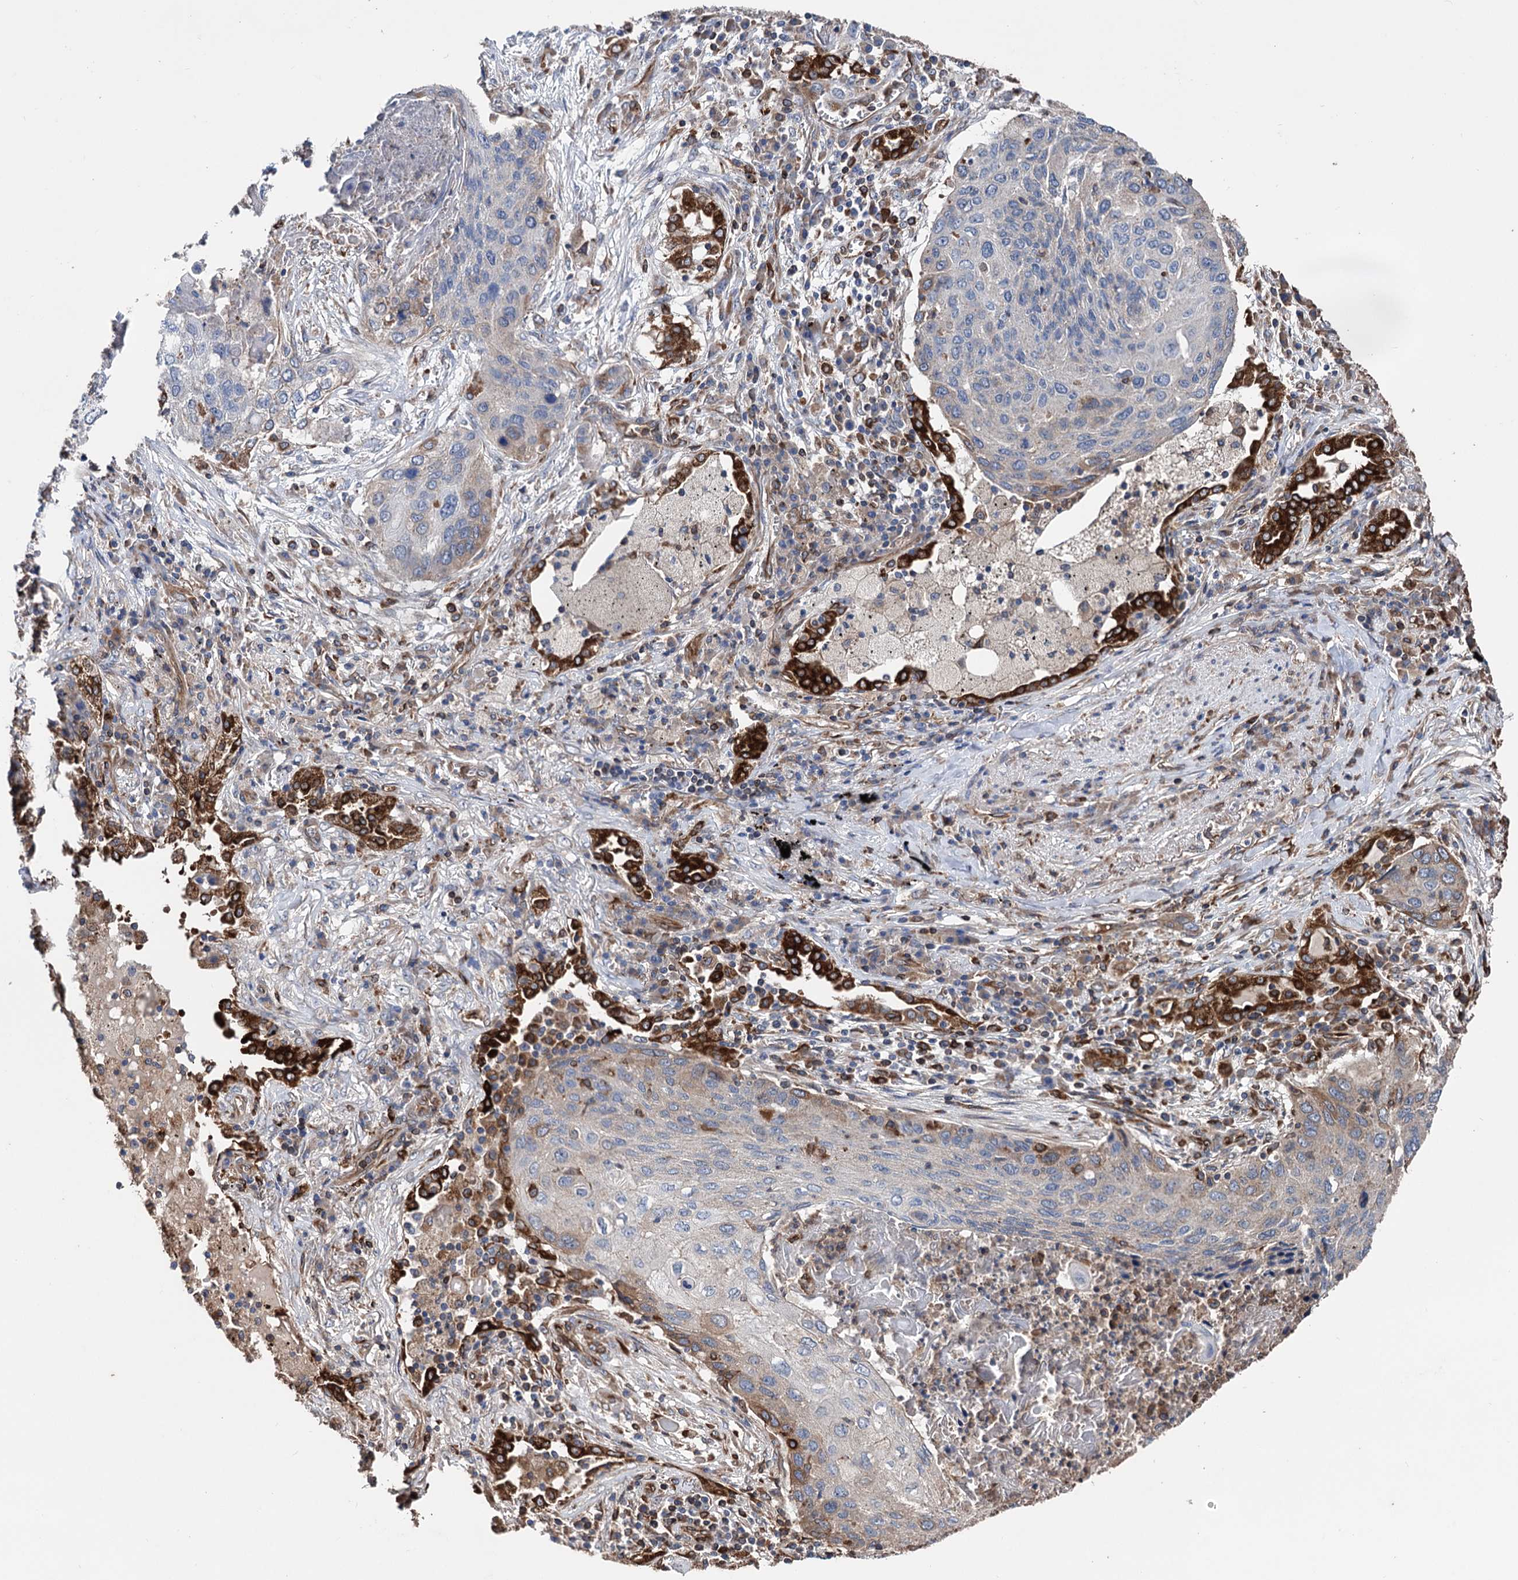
{"staining": {"intensity": "weak", "quantity": "<25%", "location": "cytoplasmic/membranous"}, "tissue": "lung cancer", "cell_type": "Tumor cells", "image_type": "cancer", "snomed": [{"axis": "morphology", "description": "Squamous cell carcinoma, NOS"}, {"axis": "topography", "description": "Lung"}], "caption": "Photomicrograph shows no significant protein staining in tumor cells of lung cancer (squamous cell carcinoma).", "gene": "STING1", "patient": {"sex": "female", "age": 63}}